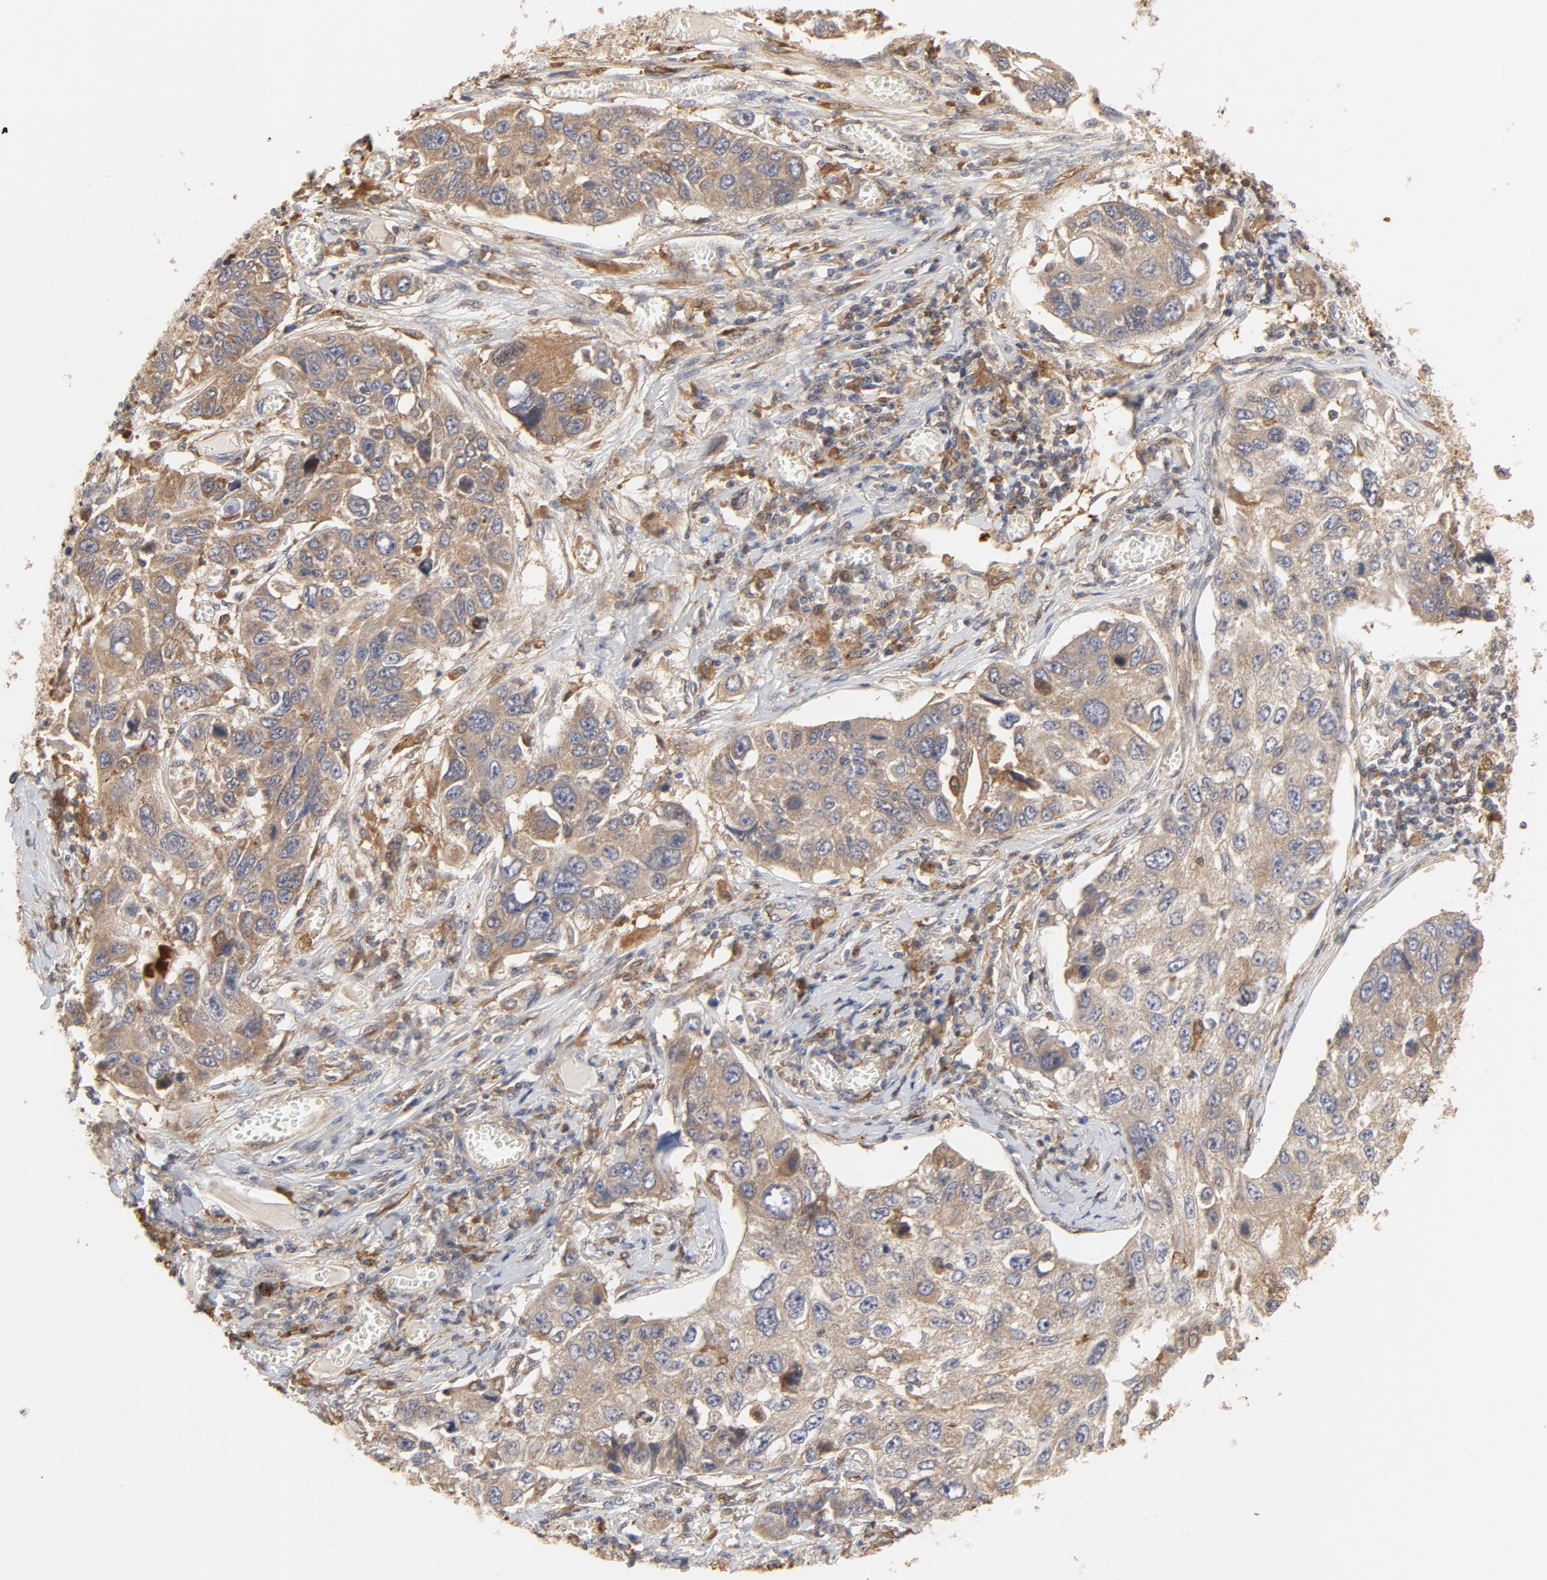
{"staining": {"intensity": "moderate", "quantity": ">75%", "location": "cytoplasmic/membranous"}, "tissue": "lung cancer", "cell_type": "Tumor cells", "image_type": "cancer", "snomed": [{"axis": "morphology", "description": "Squamous cell carcinoma, NOS"}, {"axis": "topography", "description": "Lung"}], "caption": "Human lung cancer stained with a brown dye displays moderate cytoplasmic/membranous positive positivity in approximately >75% of tumor cells.", "gene": "RAPGEF4", "patient": {"sex": "male", "age": 71}}